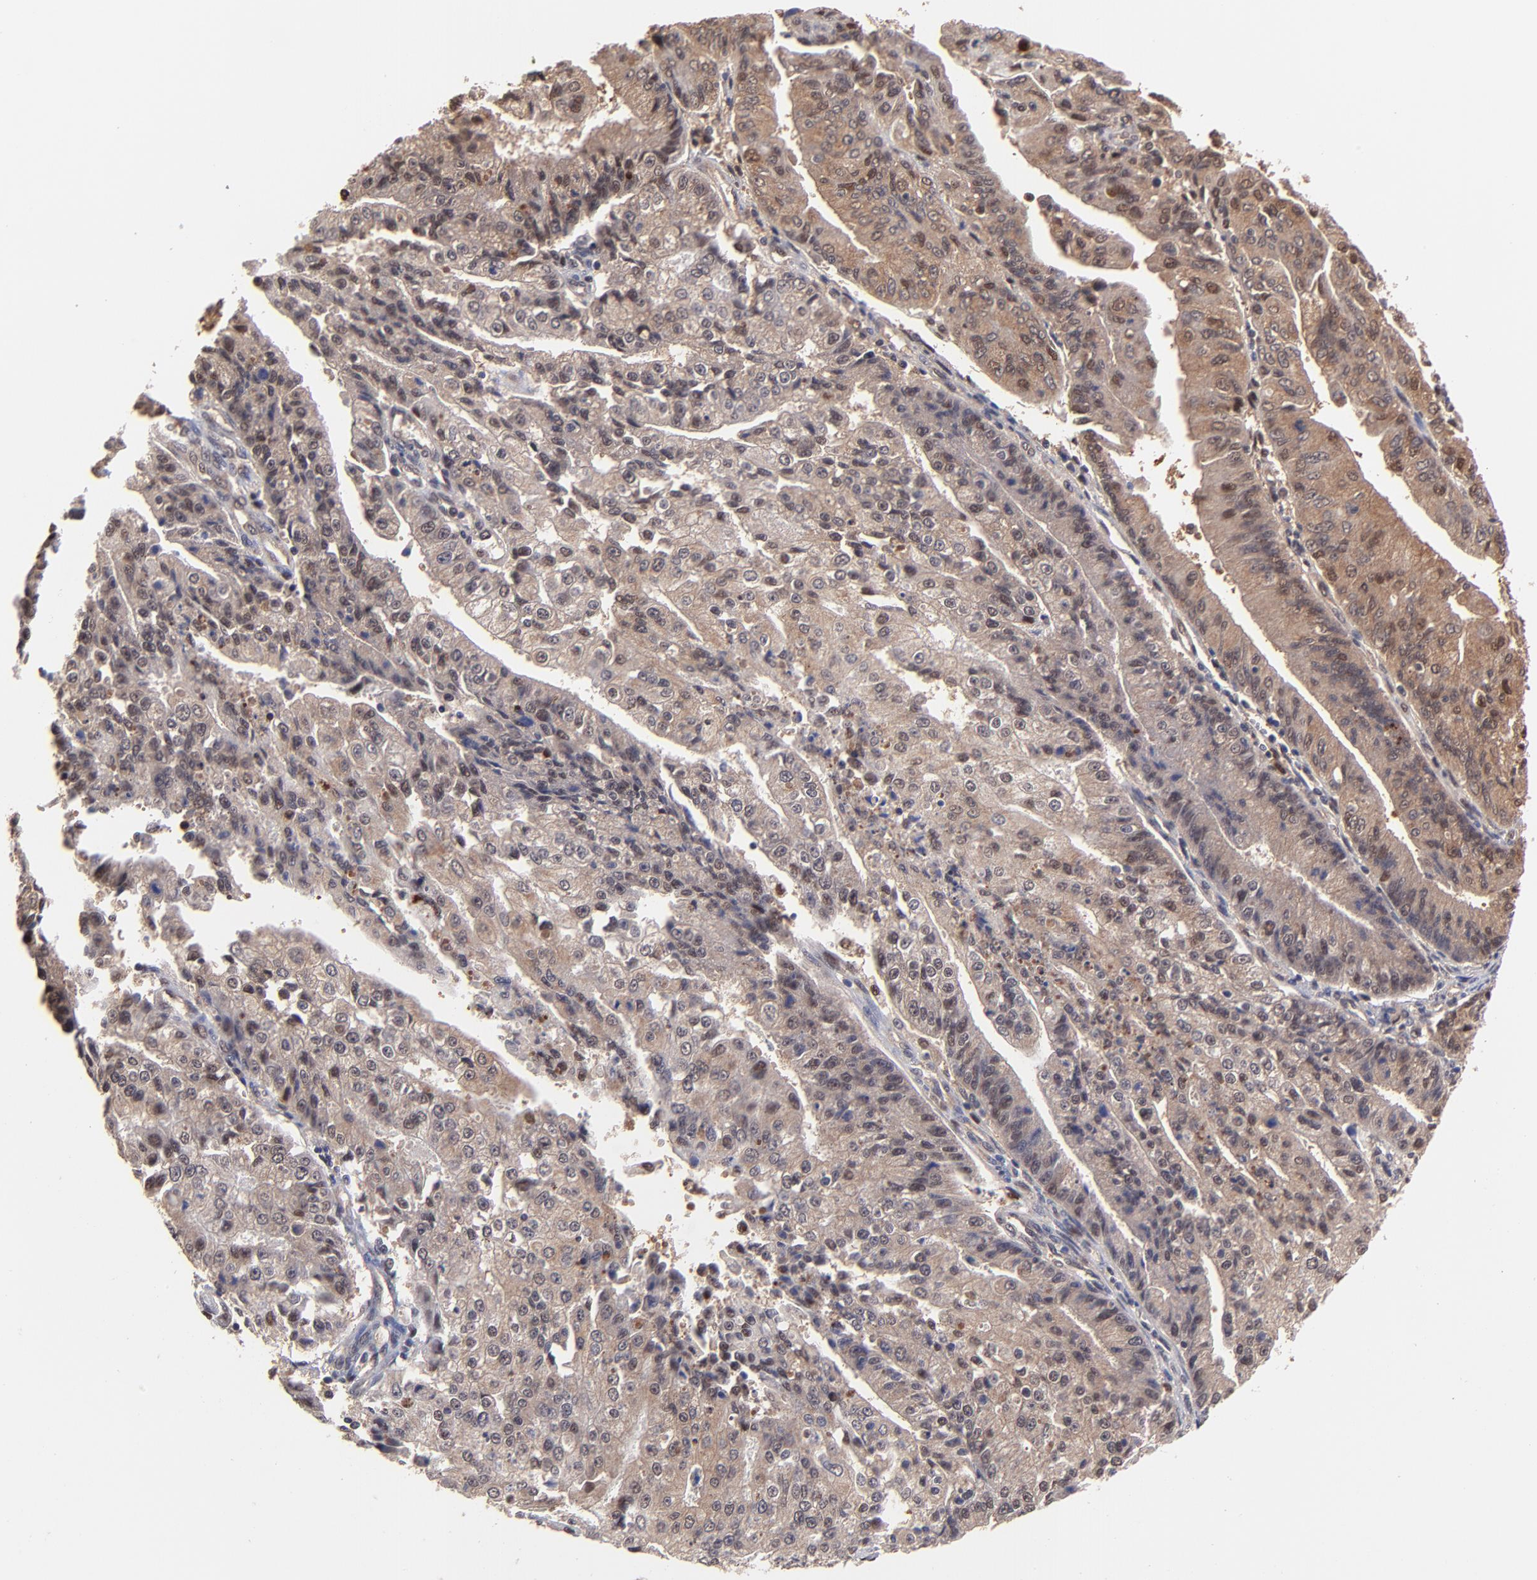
{"staining": {"intensity": "moderate", "quantity": ">75%", "location": "cytoplasmic/membranous"}, "tissue": "endometrial cancer", "cell_type": "Tumor cells", "image_type": "cancer", "snomed": [{"axis": "morphology", "description": "Adenocarcinoma, NOS"}, {"axis": "topography", "description": "Endometrium"}], "caption": "Immunohistochemical staining of endometrial cancer demonstrates medium levels of moderate cytoplasmic/membranous protein positivity in approximately >75% of tumor cells.", "gene": "PSMA6", "patient": {"sex": "female", "age": 75}}